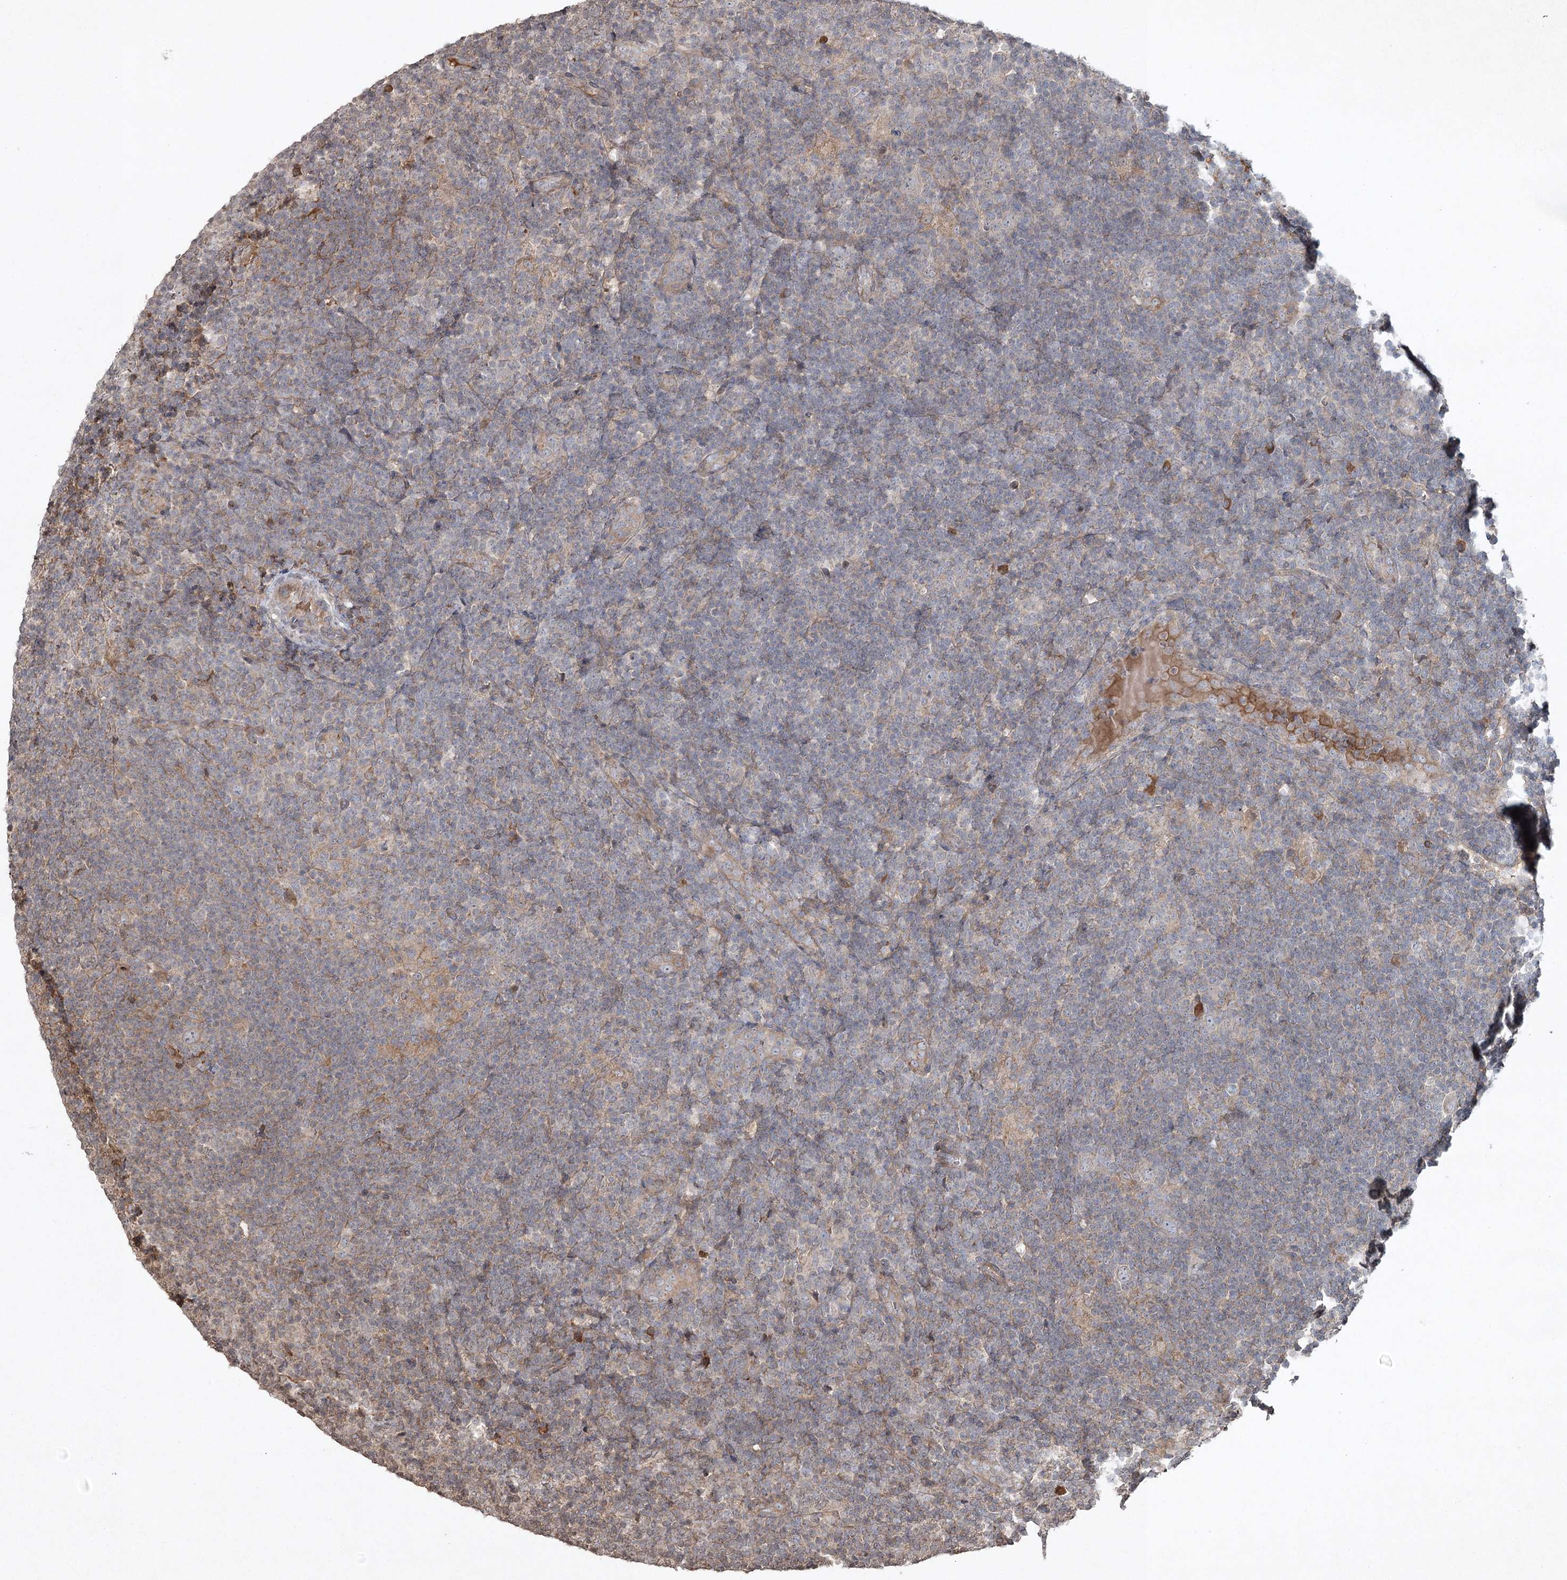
{"staining": {"intensity": "negative", "quantity": "none", "location": "none"}, "tissue": "lymphoma", "cell_type": "Tumor cells", "image_type": "cancer", "snomed": [{"axis": "morphology", "description": "Hodgkin's disease, NOS"}, {"axis": "topography", "description": "Lymph node"}], "caption": "Hodgkin's disease was stained to show a protein in brown. There is no significant staining in tumor cells.", "gene": "CYP2B6", "patient": {"sex": "female", "age": 57}}